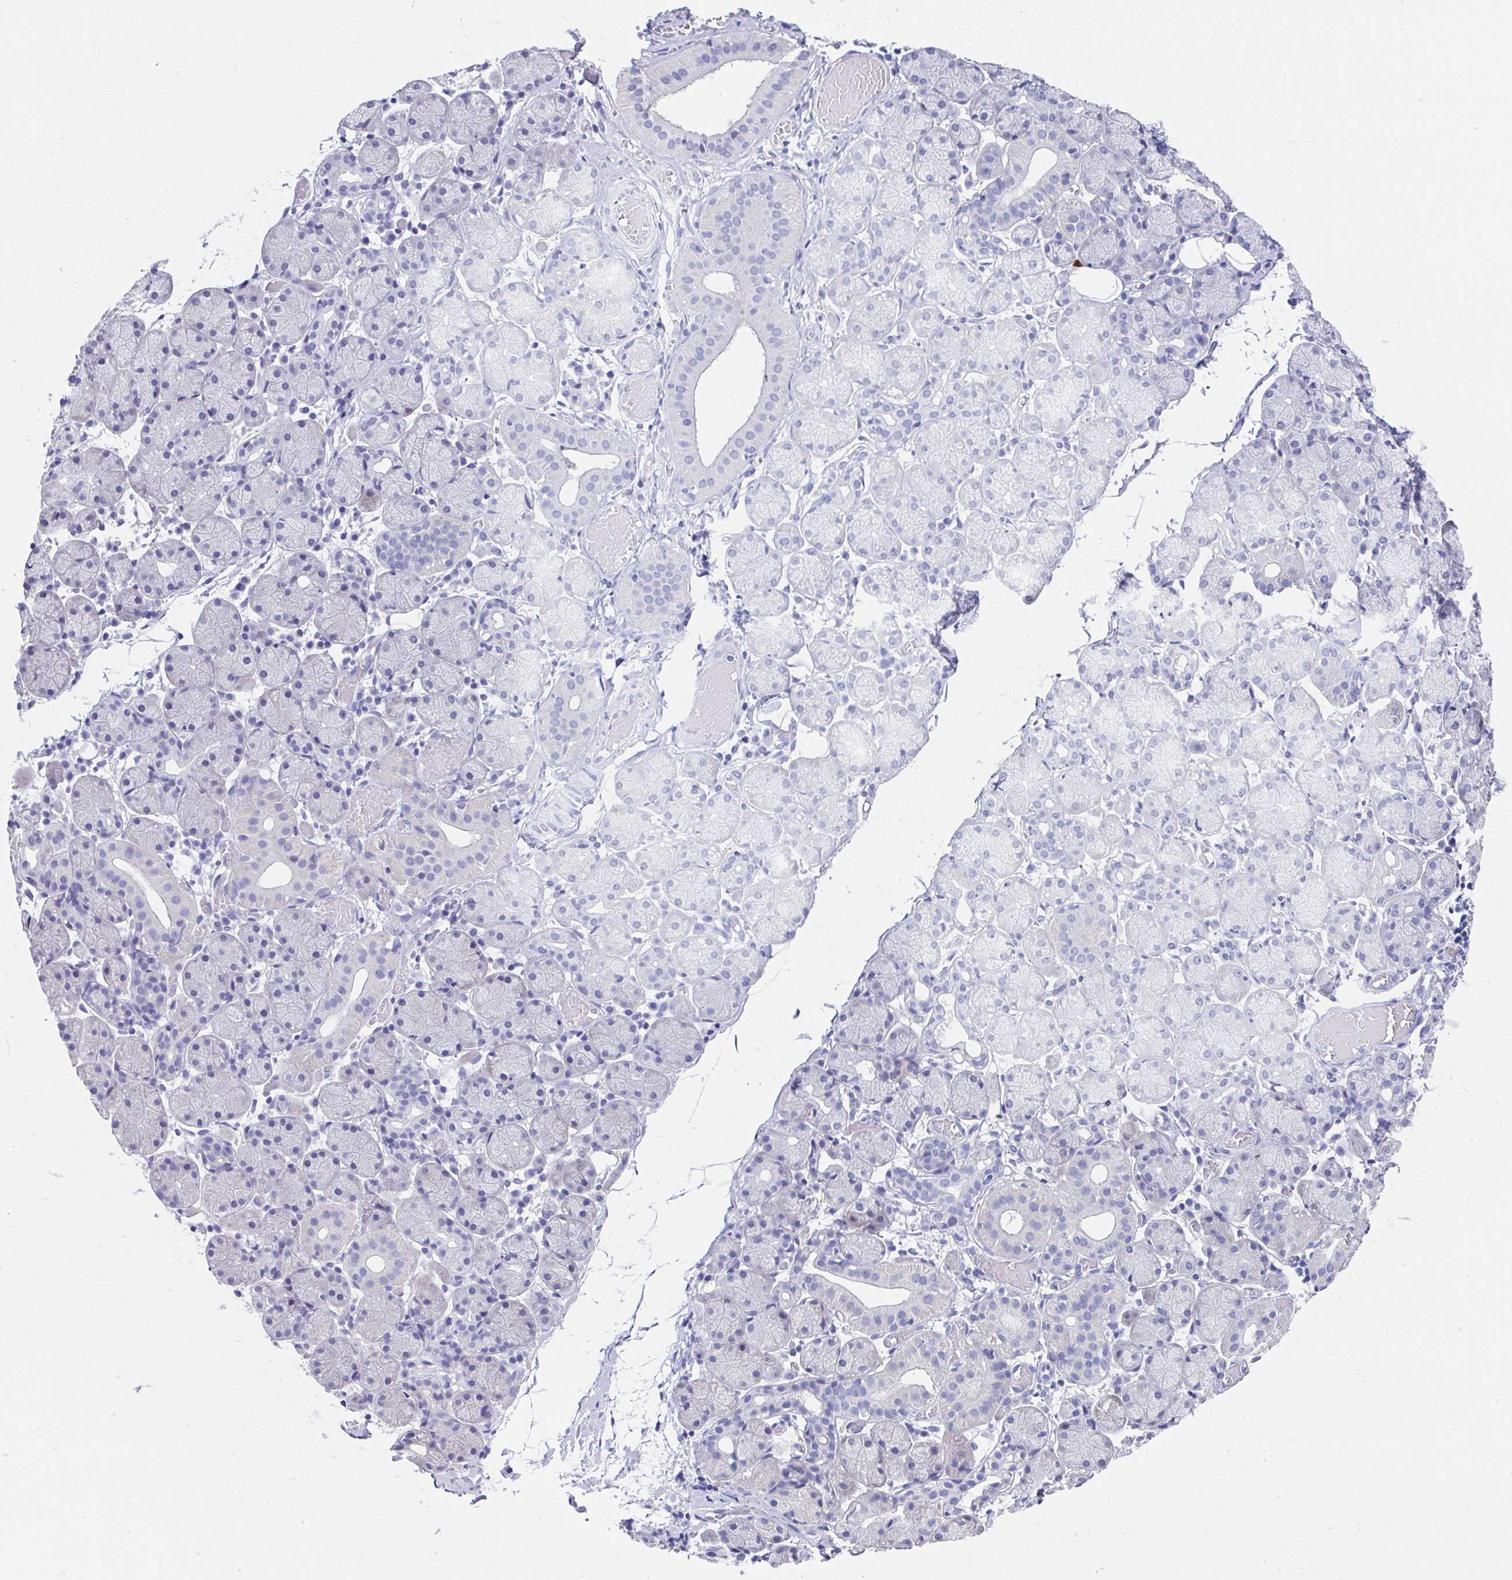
{"staining": {"intensity": "negative", "quantity": "none", "location": "none"}, "tissue": "salivary gland", "cell_type": "Glandular cells", "image_type": "normal", "snomed": [{"axis": "morphology", "description": "Normal tissue, NOS"}, {"axis": "topography", "description": "Salivary gland"}], "caption": "Immunohistochemical staining of unremarkable human salivary gland demonstrates no significant positivity in glandular cells. The staining is performed using DAB brown chromogen with nuclei counter-stained in using hematoxylin.", "gene": "TNFRSF8", "patient": {"sex": "female", "age": 24}}